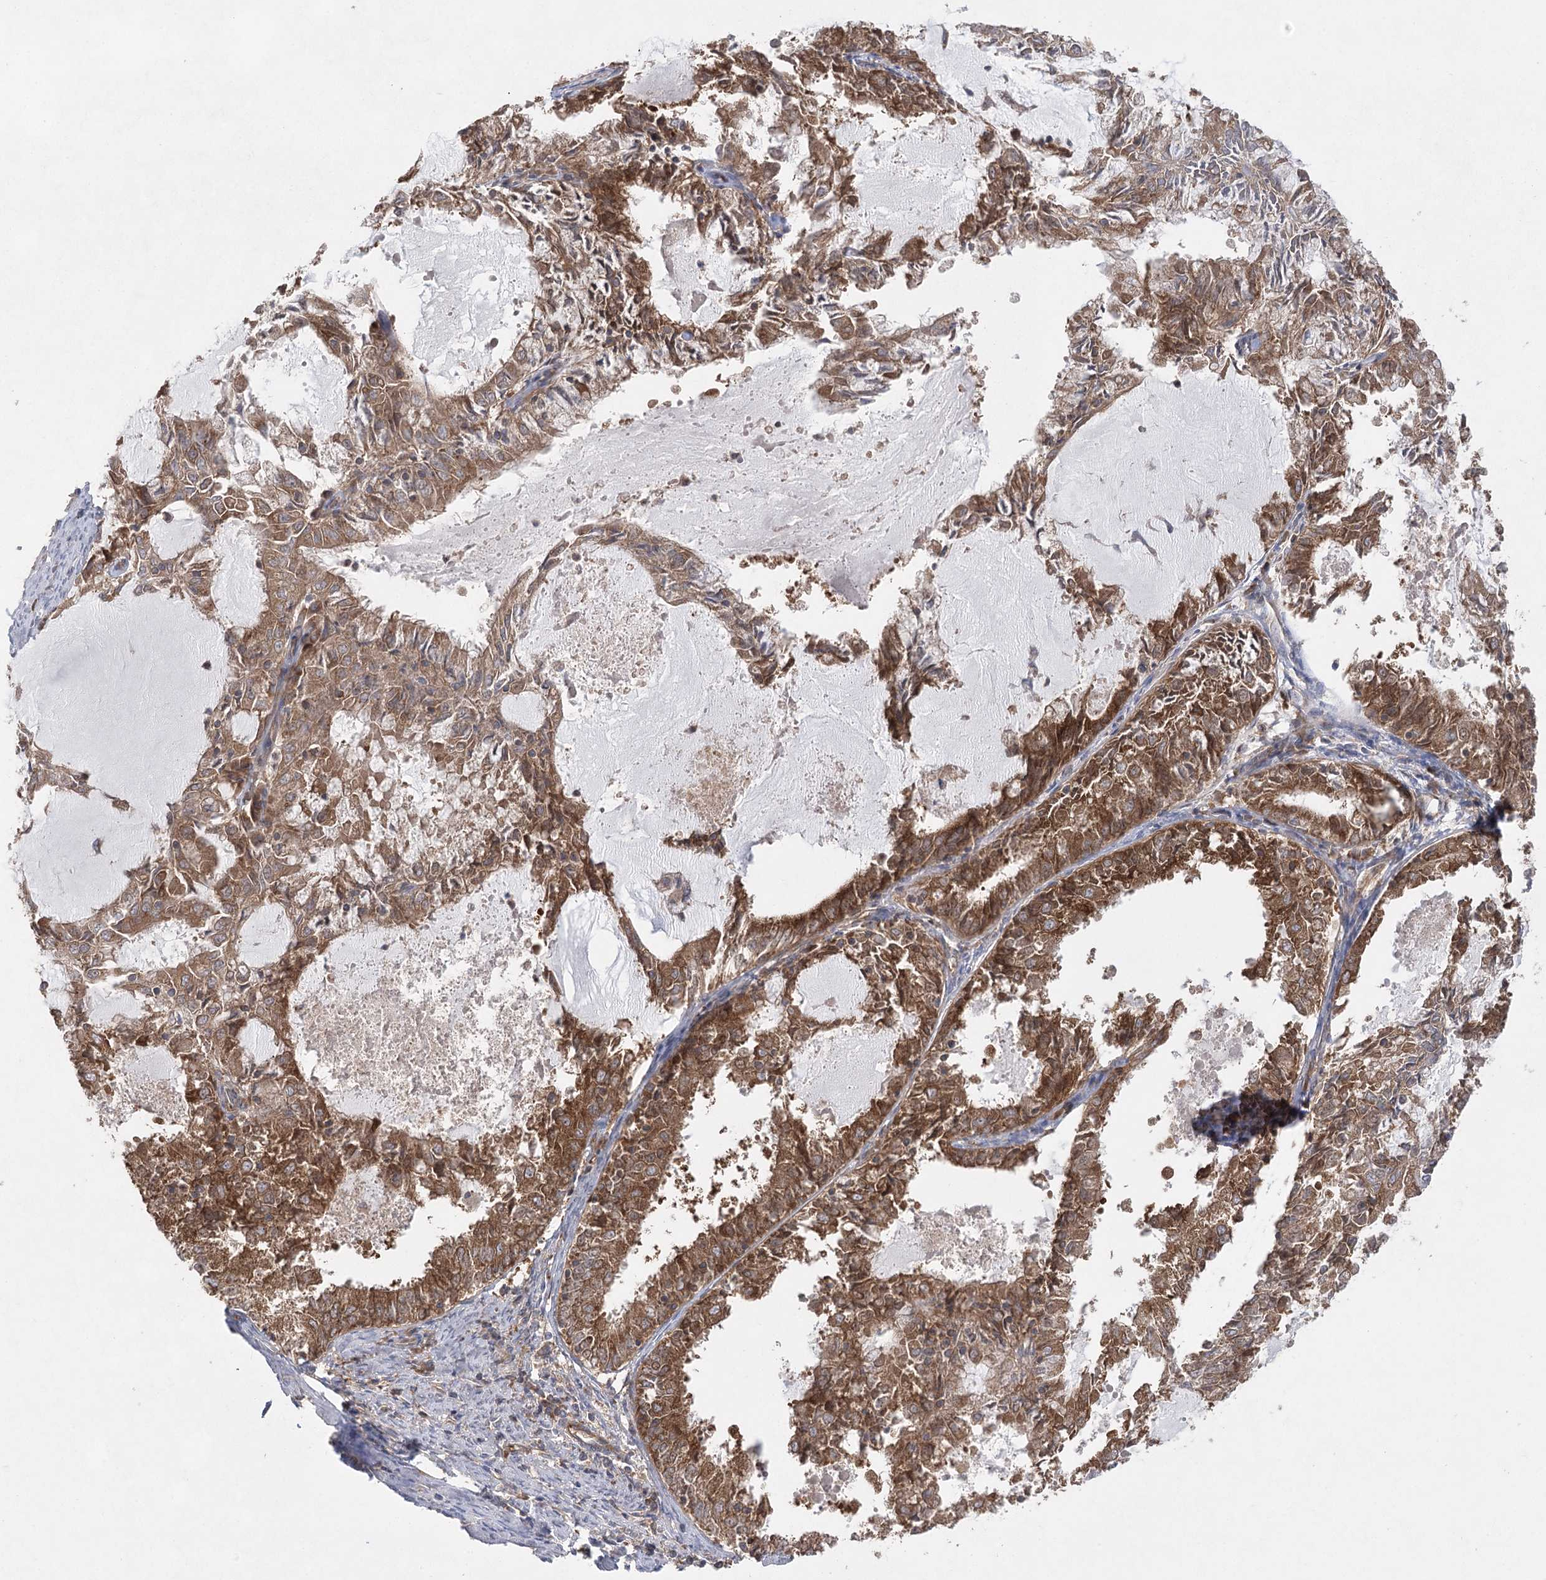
{"staining": {"intensity": "moderate", "quantity": ">75%", "location": "cytoplasmic/membranous"}, "tissue": "endometrial cancer", "cell_type": "Tumor cells", "image_type": "cancer", "snomed": [{"axis": "morphology", "description": "Adenocarcinoma, NOS"}, {"axis": "topography", "description": "Endometrium"}], "caption": "IHC of endometrial adenocarcinoma demonstrates medium levels of moderate cytoplasmic/membranous positivity in about >75% of tumor cells.", "gene": "EIF3A", "patient": {"sex": "female", "age": 57}}